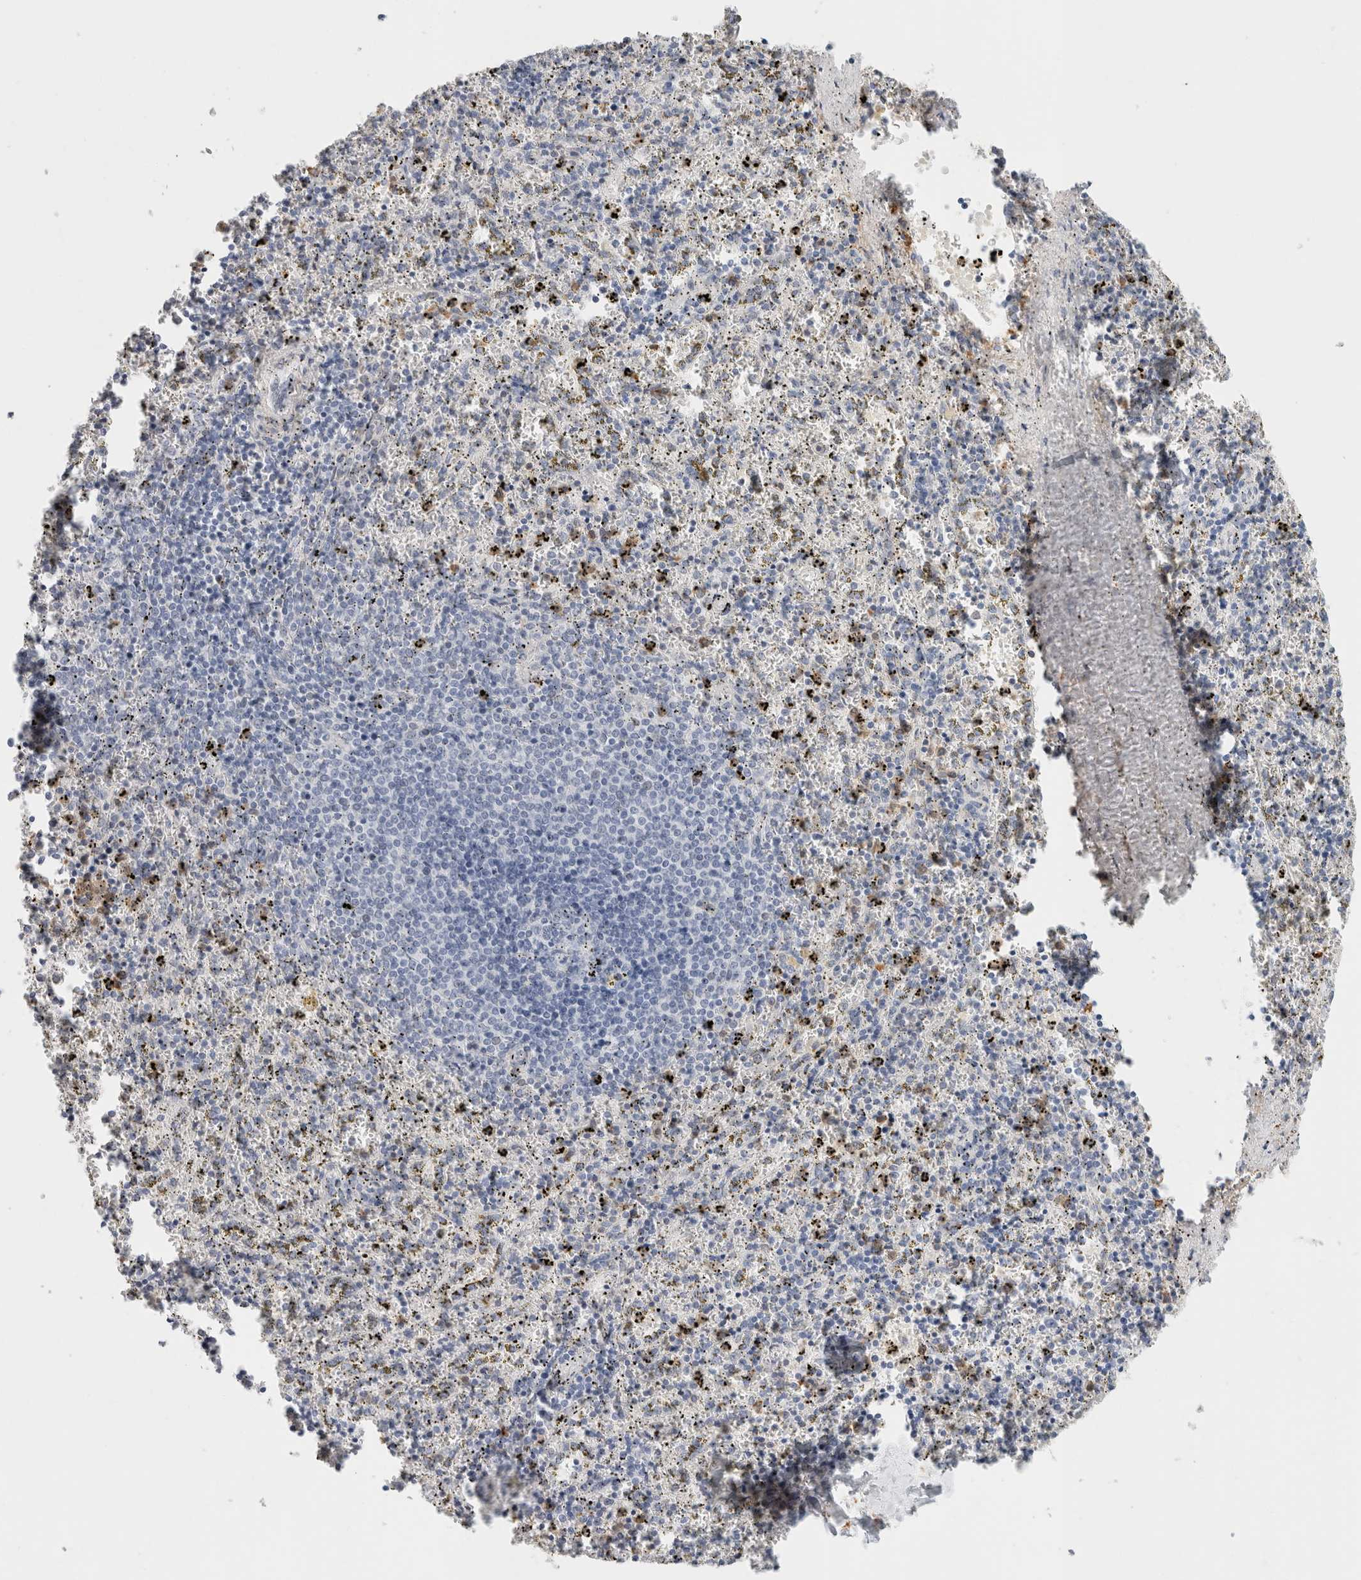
{"staining": {"intensity": "moderate", "quantity": "<25%", "location": "cytoplasmic/membranous"}, "tissue": "spleen", "cell_type": "Cells in red pulp", "image_type": "normal", "snomed": [{"axis": "morphology", "description": "Normal tissue, NOS"}, {"axis": "topography", "description": "Spleen"}], "caption": "Protein staining by immunohistochemistry demonstrates moderate cytoplasmic/membranous staining in approximately <25% of cells in red pulp in normal spleen.", "gene": "P2RY2", "patient": {"sex": "male", "age": 11}}